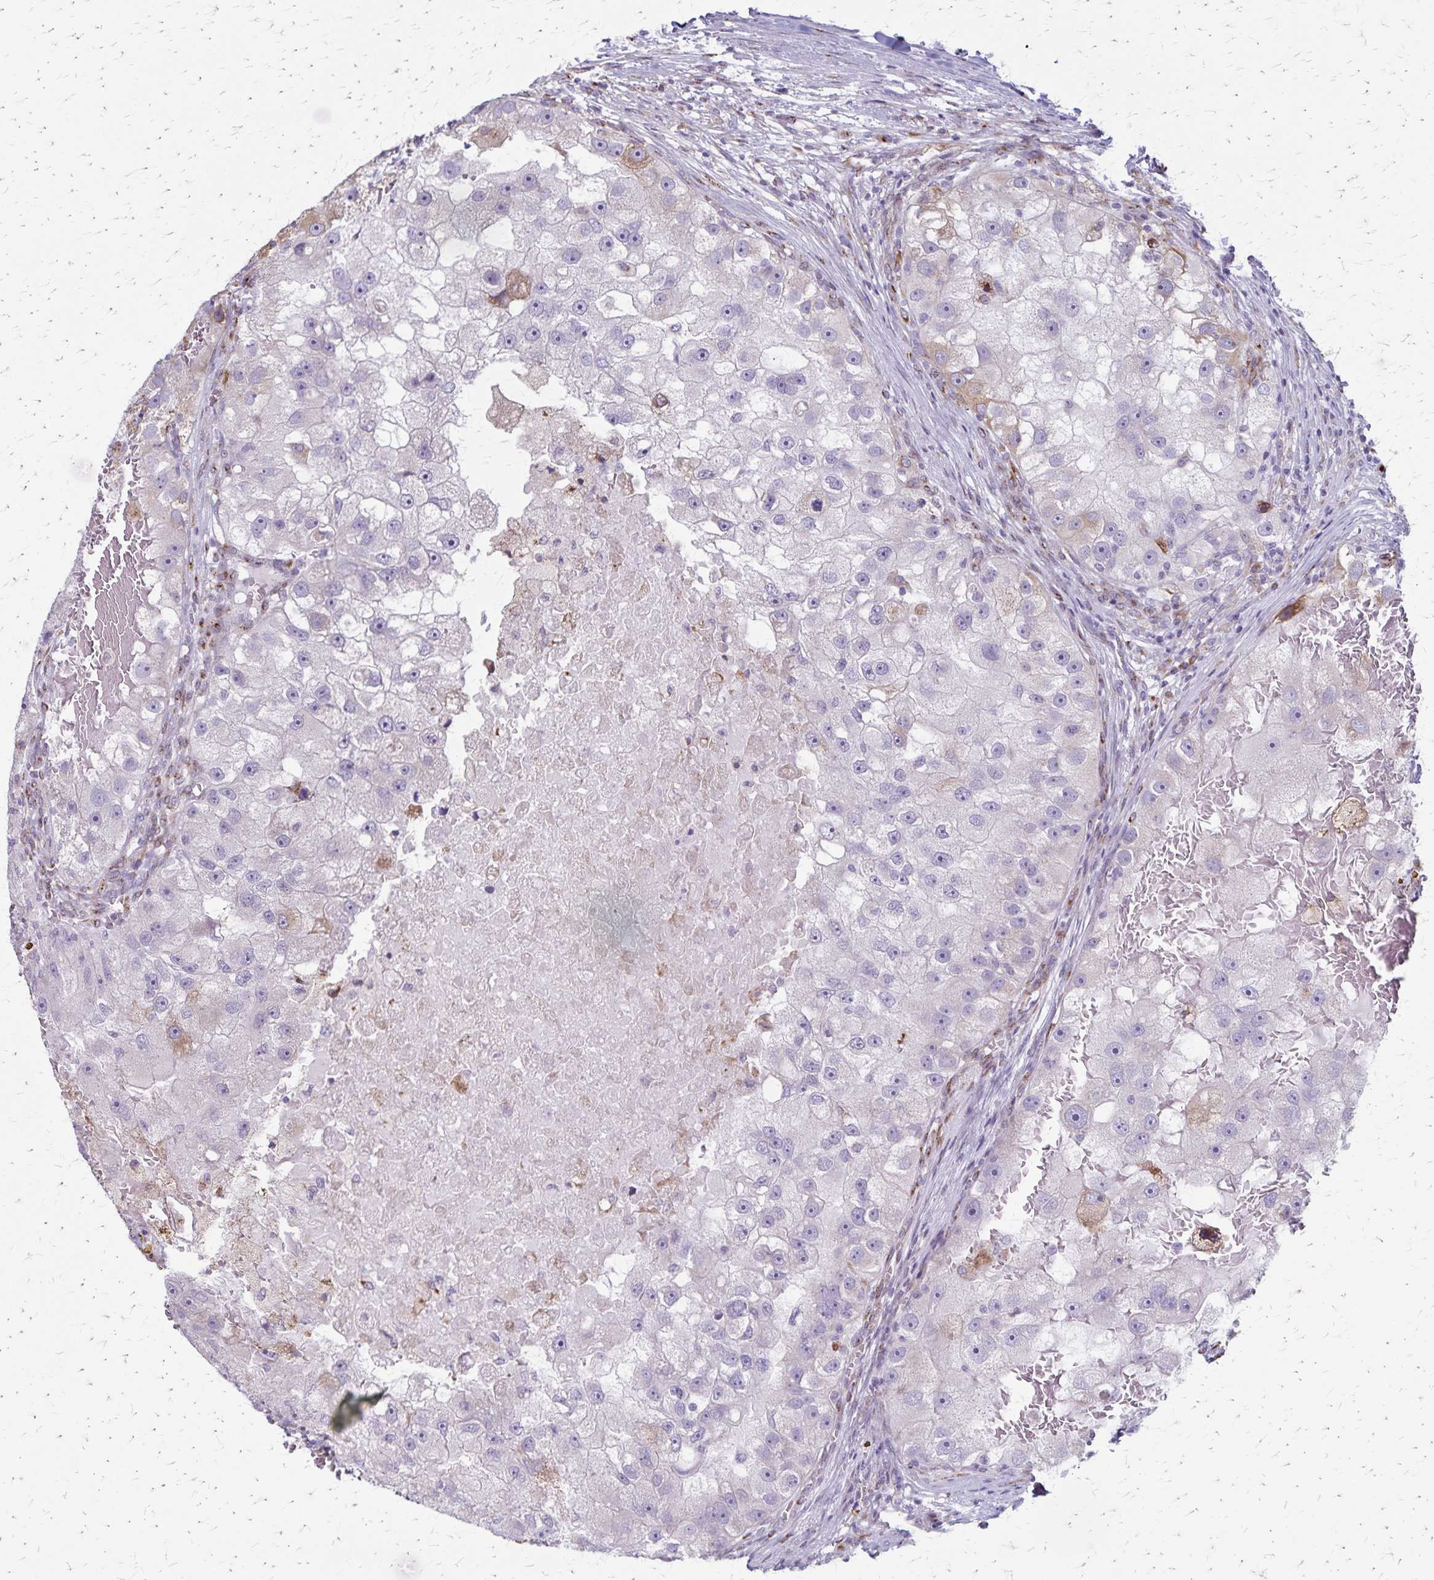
{"staining": {"intensity": "negative", "quantity": "none", "location": "none"}, "tissue": "renal cancer", "cell_type": "Tumor cells", "image_type": "cancer", "snomed": [{"axis": "morphology", "description": "Adenocarcinoma, NOS"}, {"axis": "topography", "description": "Kidney"}], "caption": "Tumor cells are negative for brown protein staining in renal cancer (adenocarcinoma). The staining is performed using DAB (3,3'-diaminobenzidine) brown chromogen with nuclei counter-stained in using hematoxylin.", "gene": "MCFD2", "patient": {"sex": "male", "age": 63}}